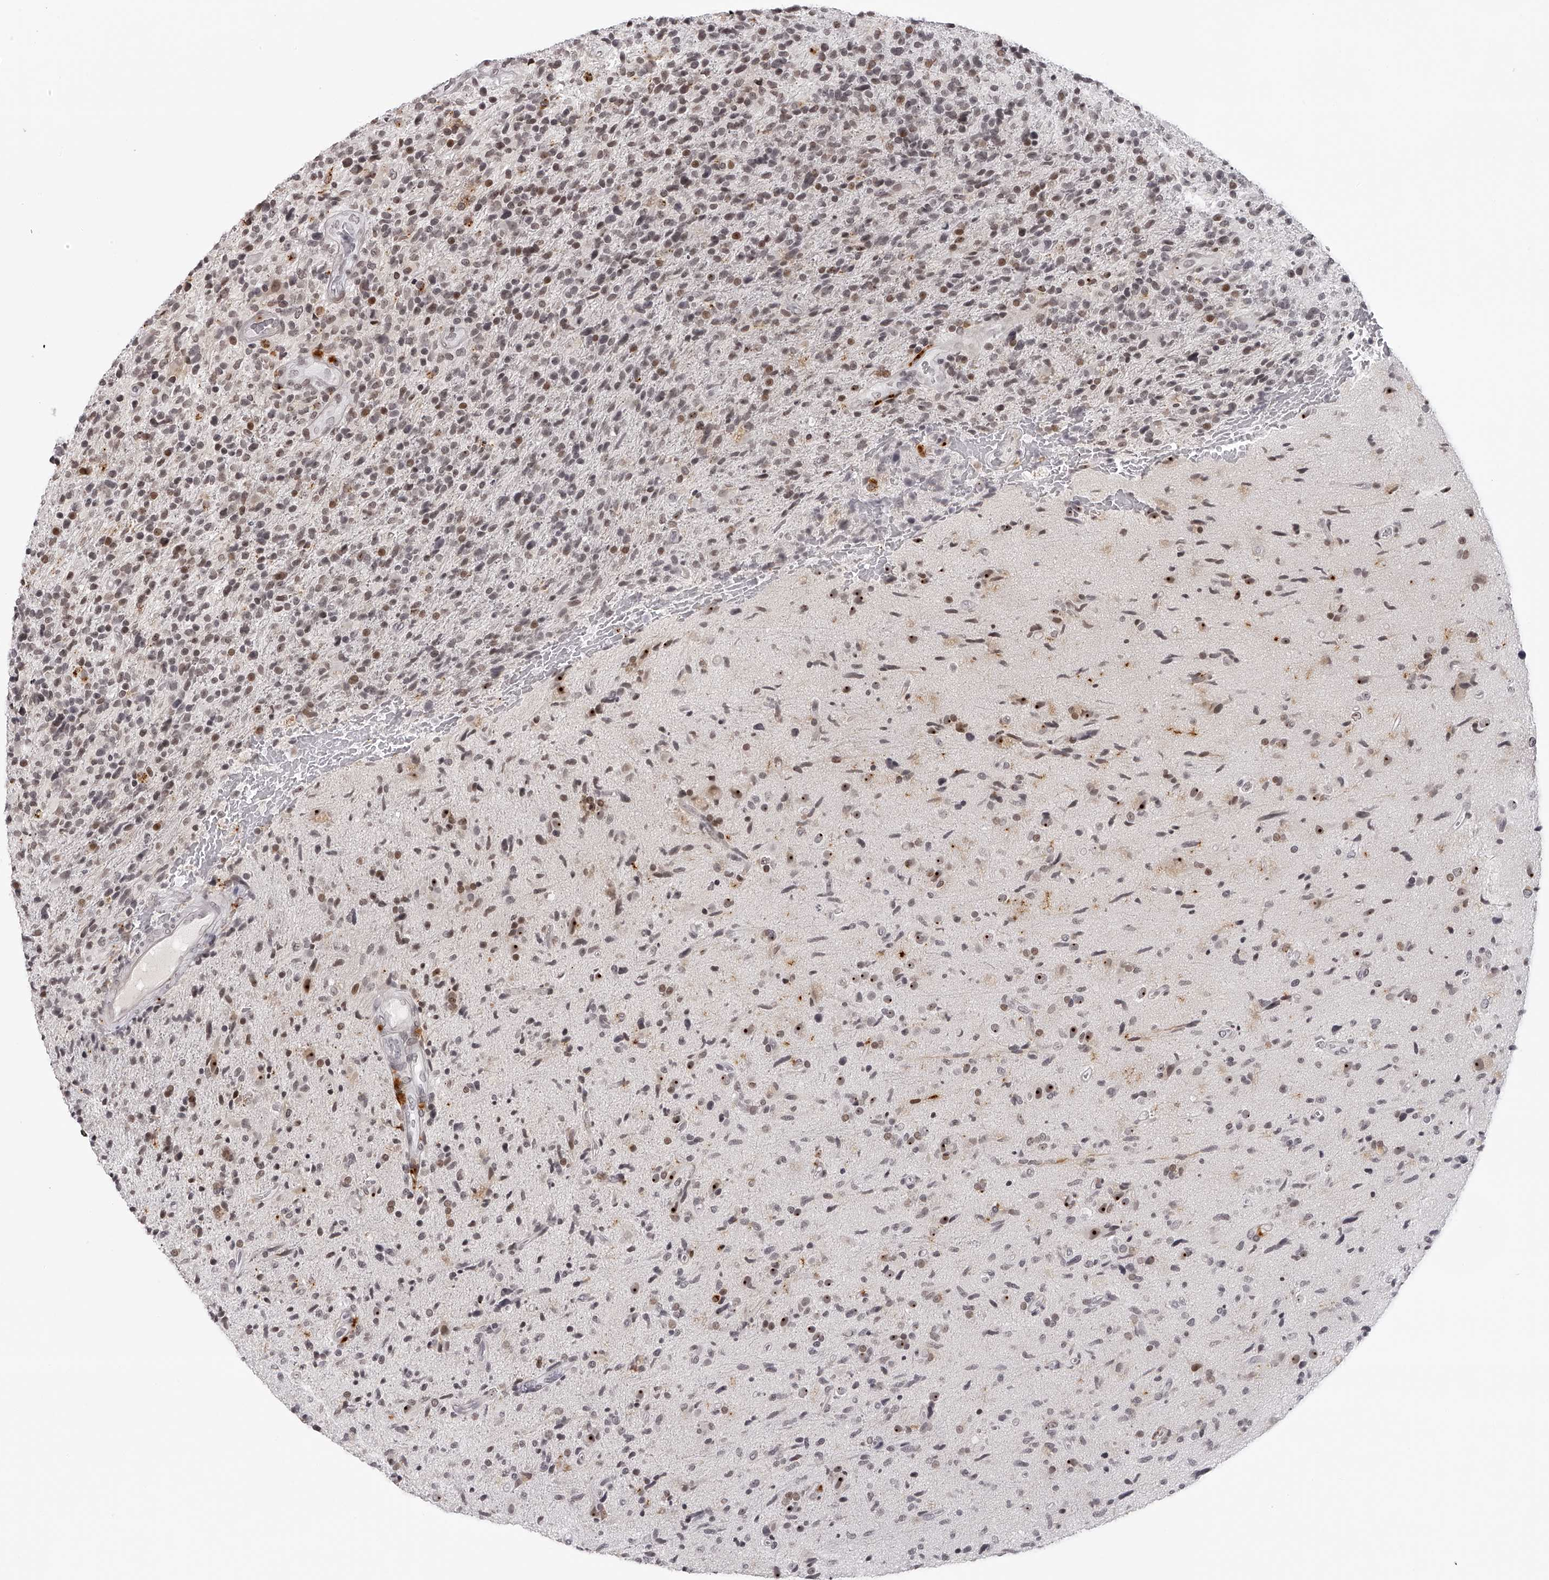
{"staining": {"intensity": "weak", "quantity": "25%-75%", "location": "nuclear"}, "tissue": "glioma", "cell_type": "Tumor cells", "image_type": "cancer", "snomed": [{"axis": "morphology", "description": "Glioma, malignant, High grade"}, {"axis": "topography", "description": "Brain"}], "caption": "Human glioma stained with a brown dye shows weak nuclear positive expression in about 25%-75% of tumor cells.", "gene": "RNF220", "patient": {"sex": "male", "age": 72}}